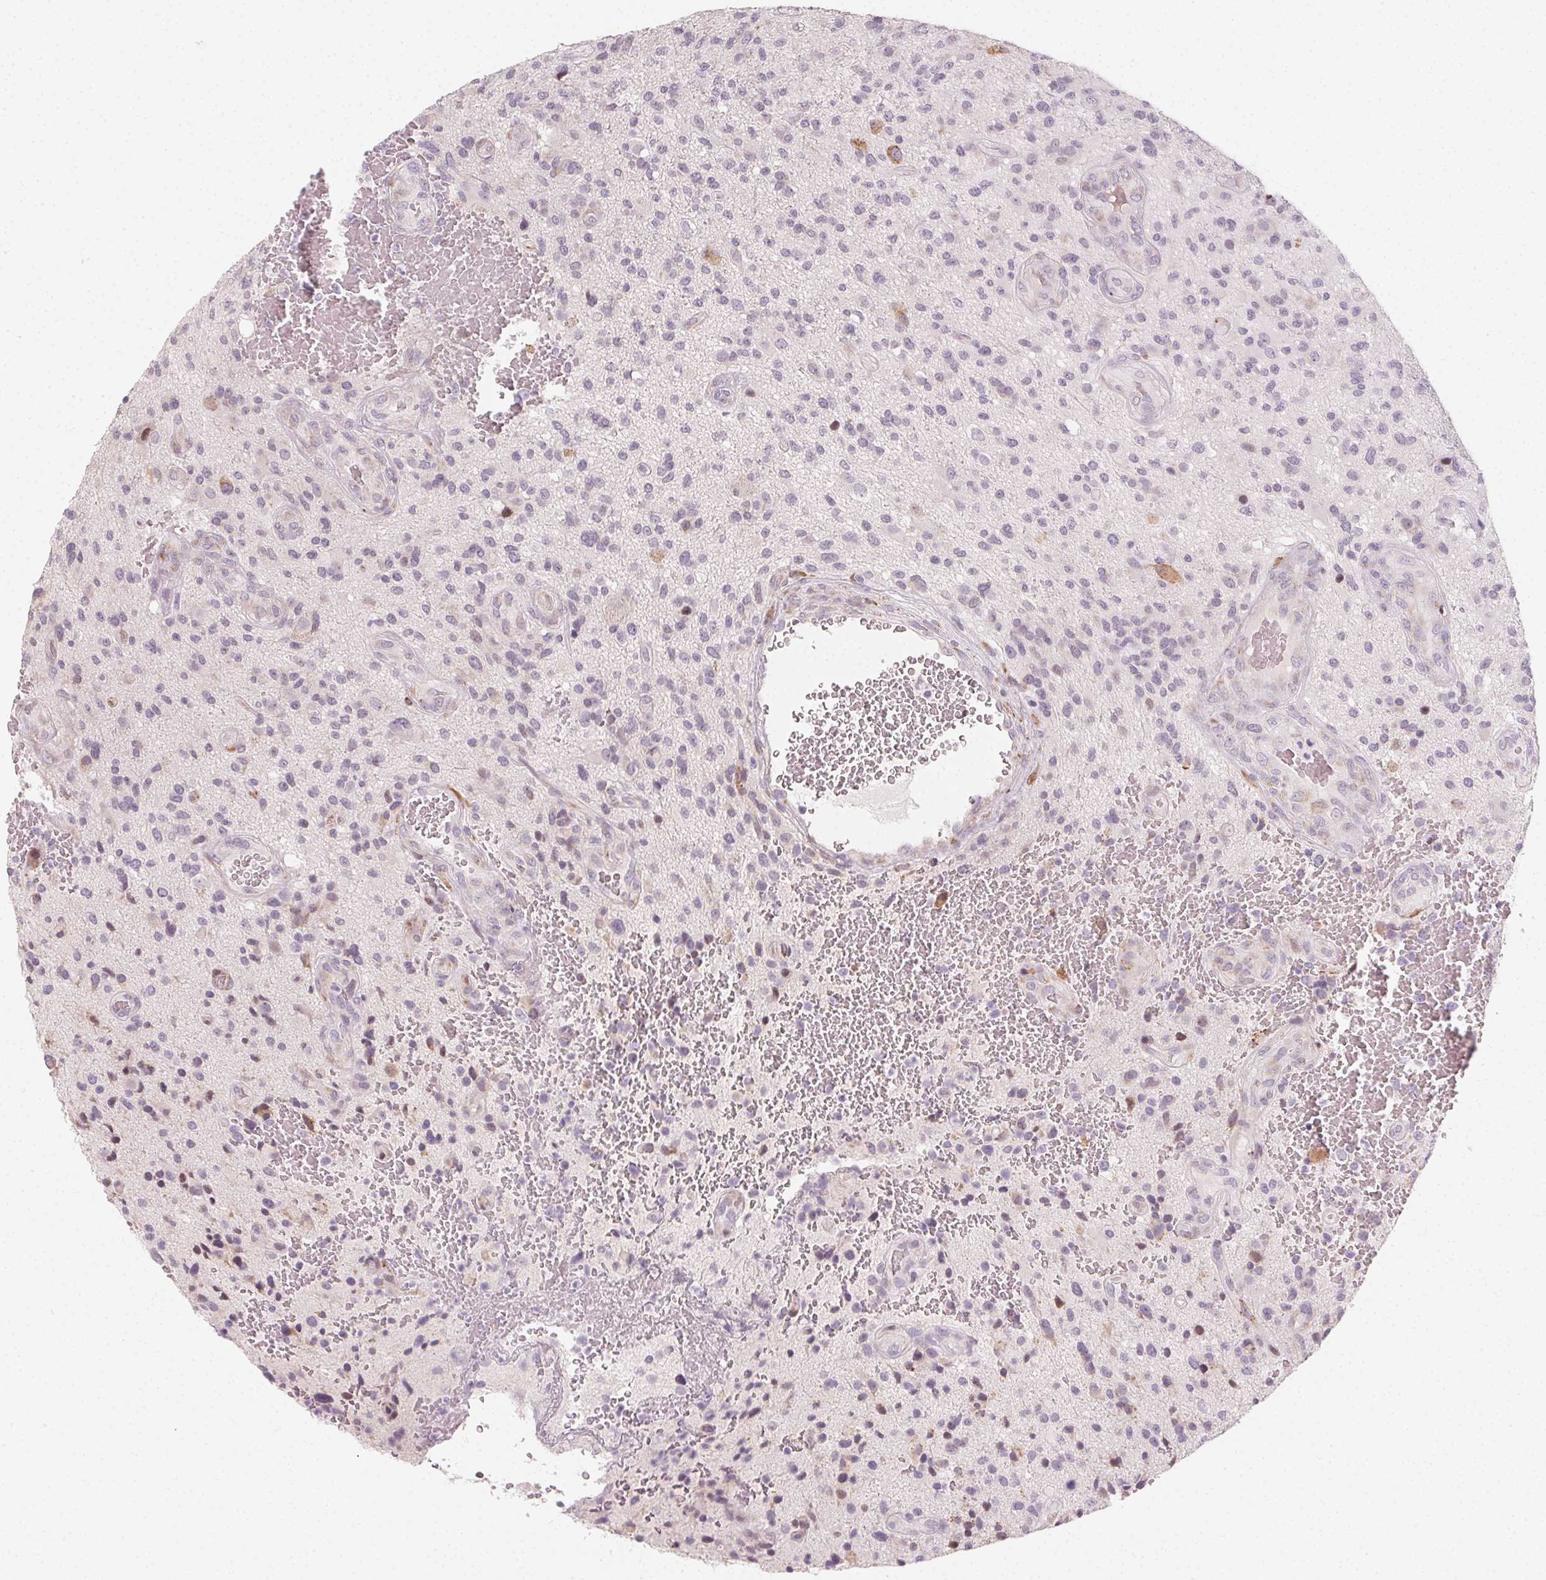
{"staining": {"intensity": "negative", "quantity": "none", "location": "none"}, "tissue": "glioma", "cell_type": "Tumor cells", "image_type": "cancer", "snomed": [{"axis": "morphology", "description": "Glioma, malignant, High grade"}, {"axis": "topography", "description": "Brain"}], "caption": "The immunohistochemistry (IHC) micrograph has no significant expression in tumor cells of high-grade glioma (malignant) tissue.", "gene": "CCDC96", "patient": {"sex": "male", "age": 47}}